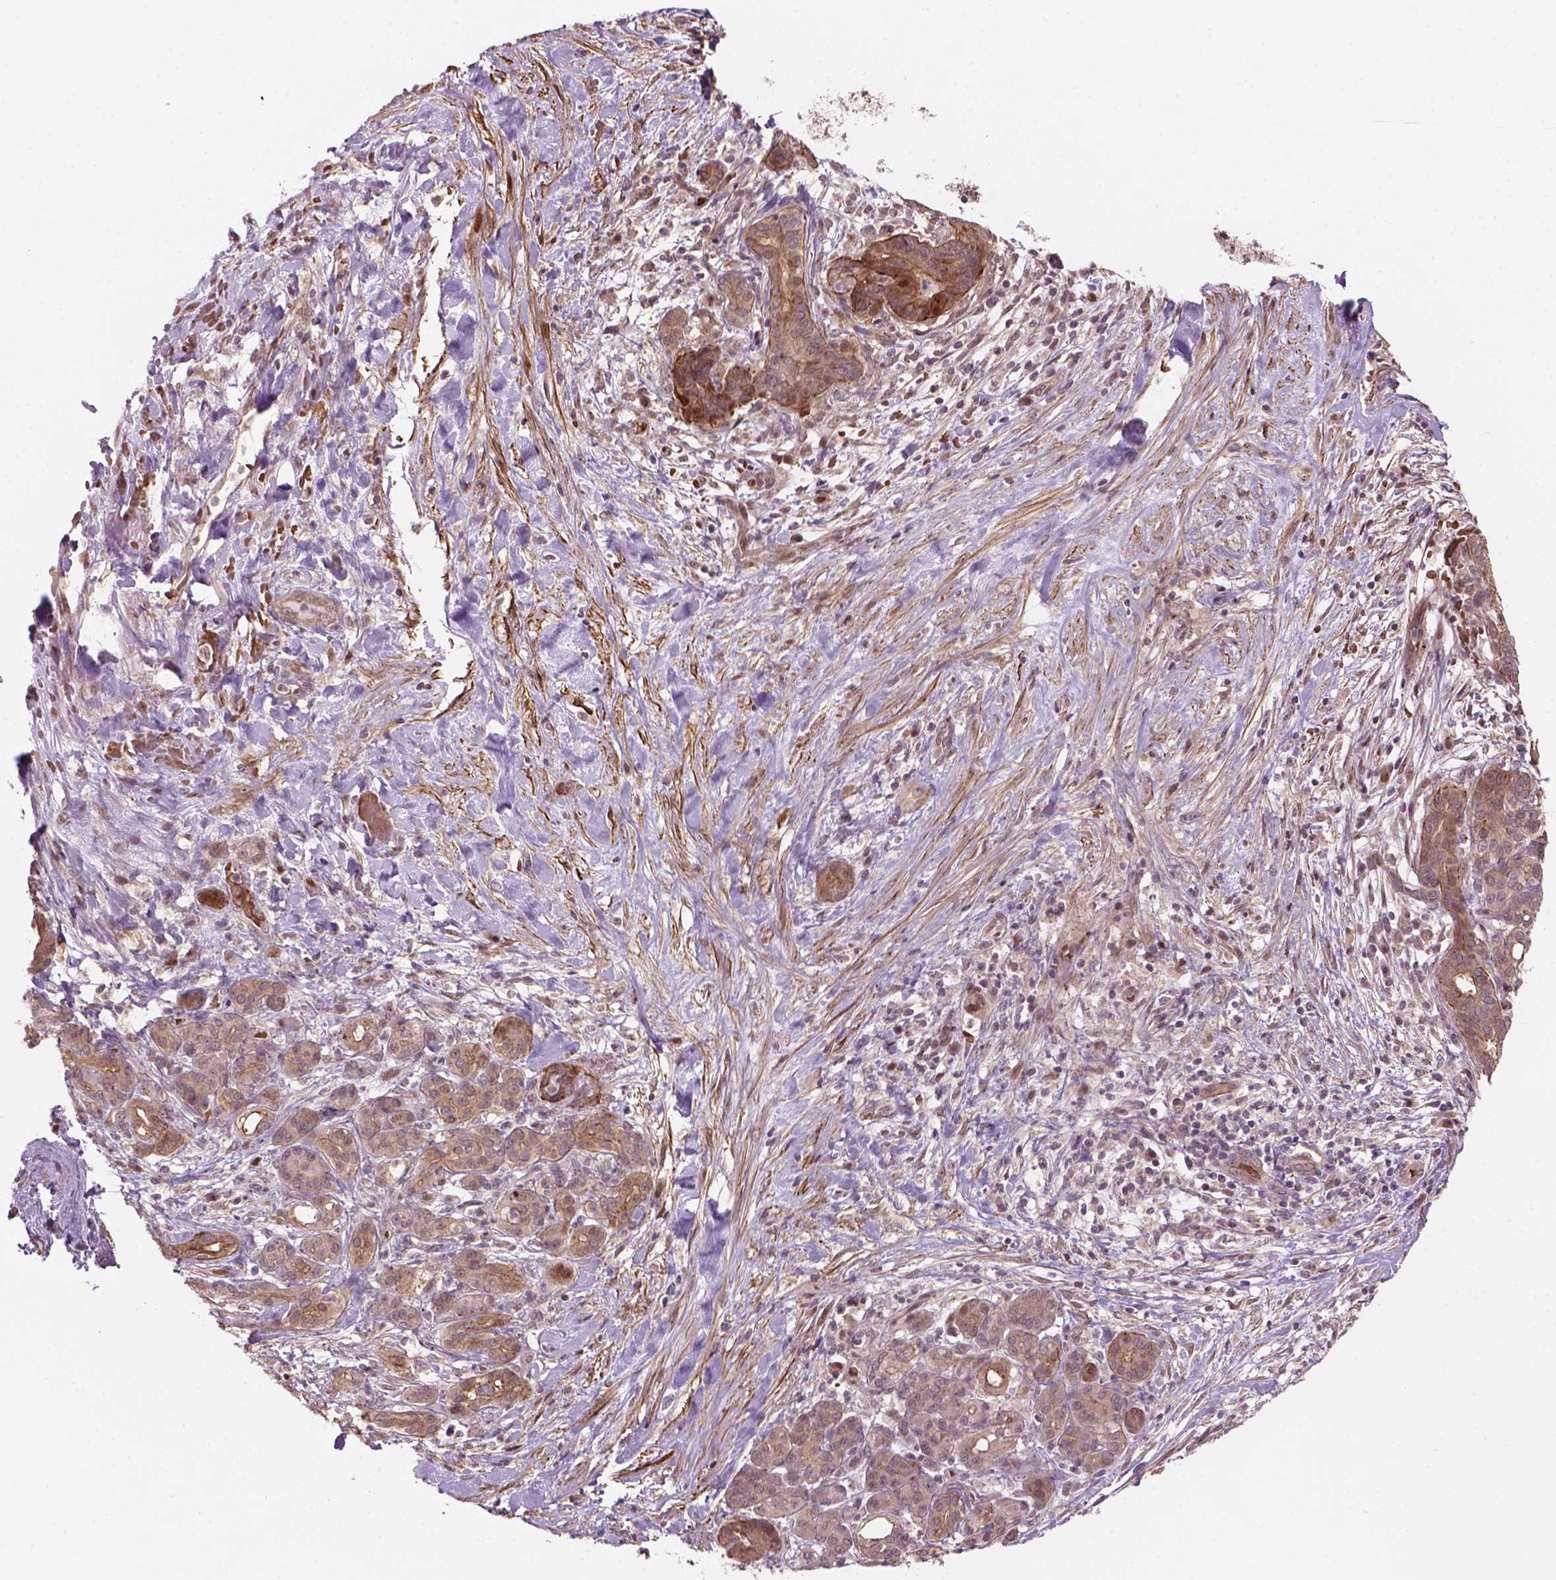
{"staining": {"intensity": "moderate", "quantity": "<25%", "location": "cytoplasmic/membranous,nuclear"}, "tissue": "pancreatic cancer", "cell_type": "Tumor cells", "image_type": "cancer", "snomed": [{"axis": "morphology", "description": "Adenocarcinoma, NOS"}, {"axis": "topography", "description": "Pancreas"}], "caption": "Immunohistochemistry (IHC) histopathology image of pancreatic cancer stained for a protein (brown), which shows low levels of moderate cytoplasmic/membranous and nuclear expression in about <25% of tumor cells.", "gene": "PSMD11", "patient": {"sex": "male", "age": 44}}